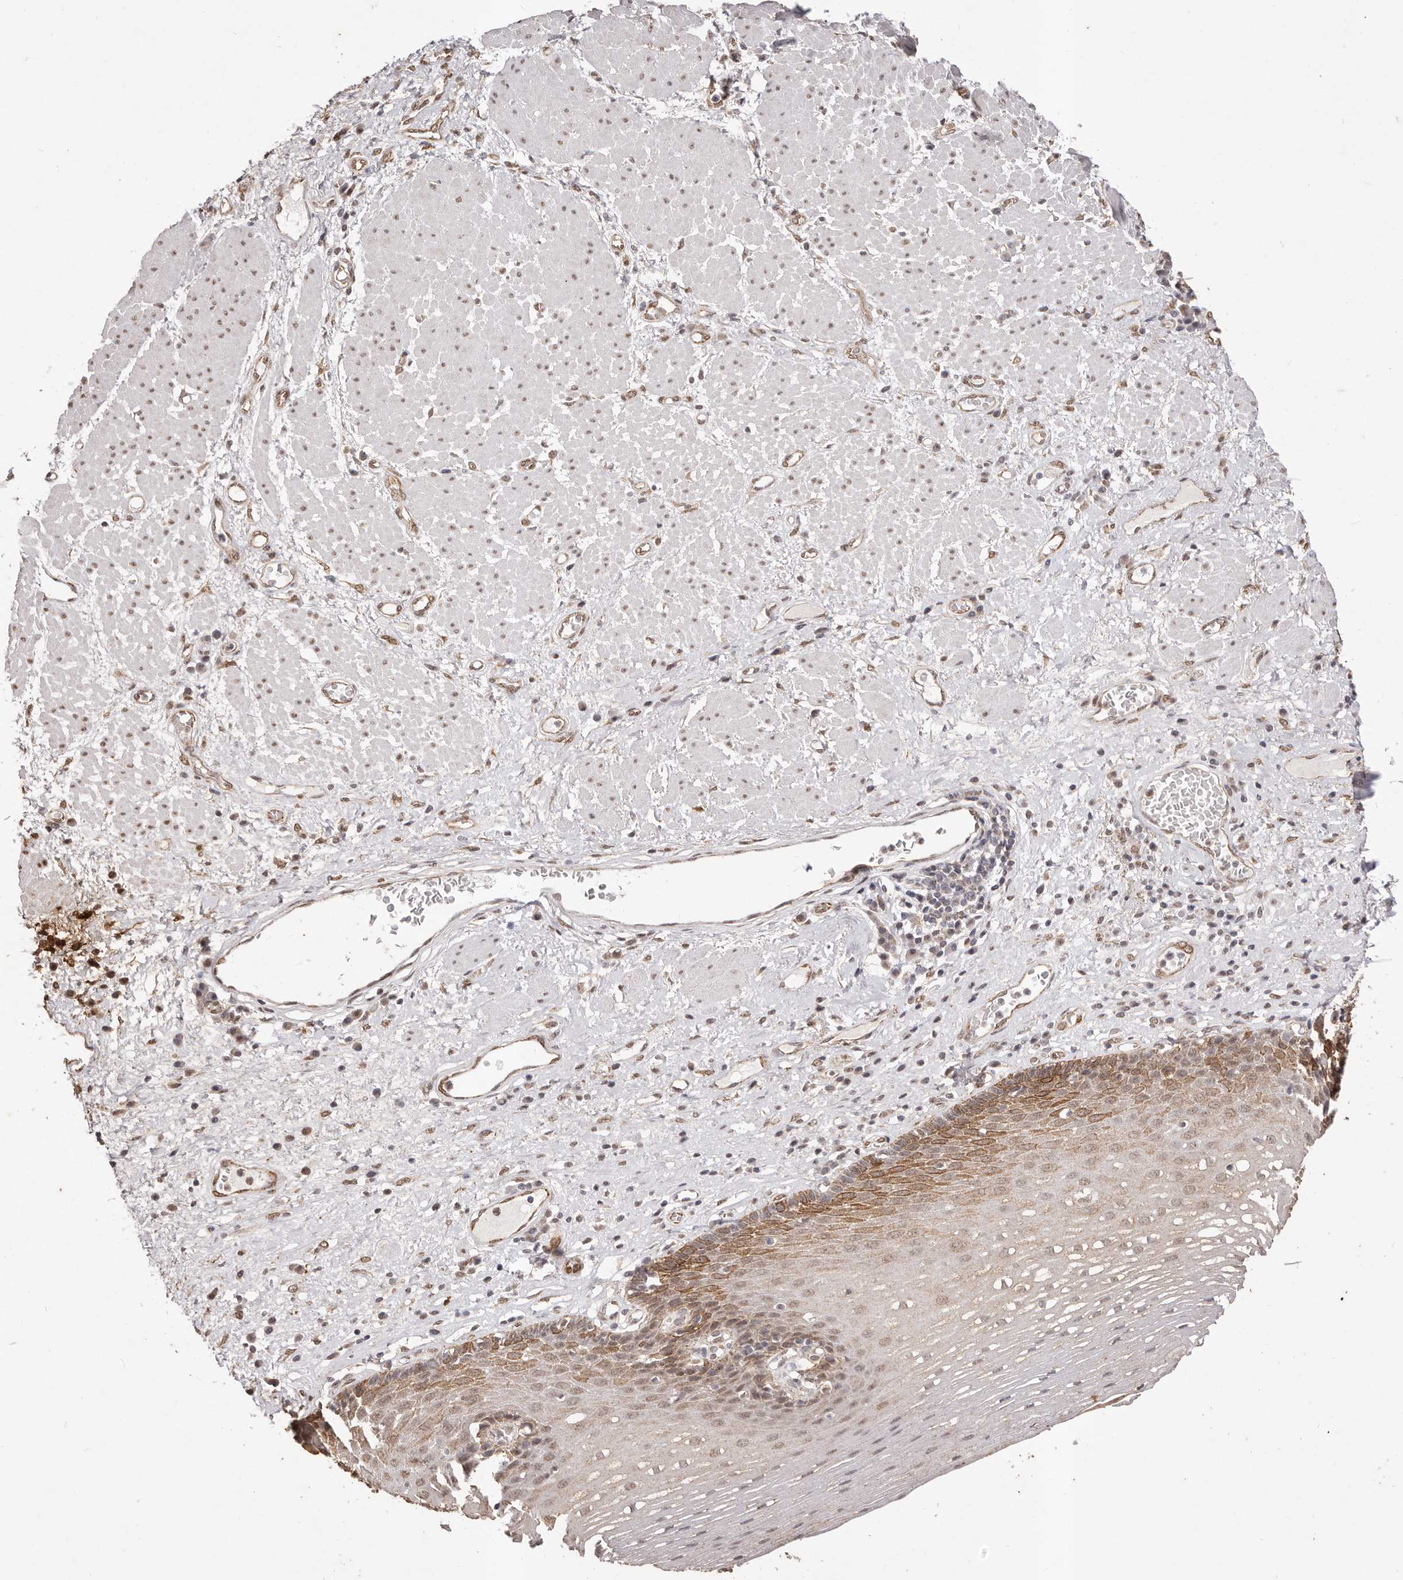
{"staining": {"intensity": "strong", "quantity": ">75%", "location": "cytoplasmic/membranous"}, "tissue": "esophagus", "cell_type": "Squamous epithelial cells", "image_type": "normal", "snomed": [{"axis": "morphology", "description": "Normal tissue, NOS"}, {"axis": "morphology", "description": "Adenocarcinoma, NOS"}, {"axis": "topography", "description": "Esophagus"}], "caption": "This image displays benign esophagus stained with immunohistochemistry (IHC) to label a protein in brown. The cytoplasmic/membranous of squamous epithelial cells show strong positivity for the protein. Nuclei are counter-stained blue.", "gene": "RPS6KA5", "patient": {"sex": "male", "age": 62}}